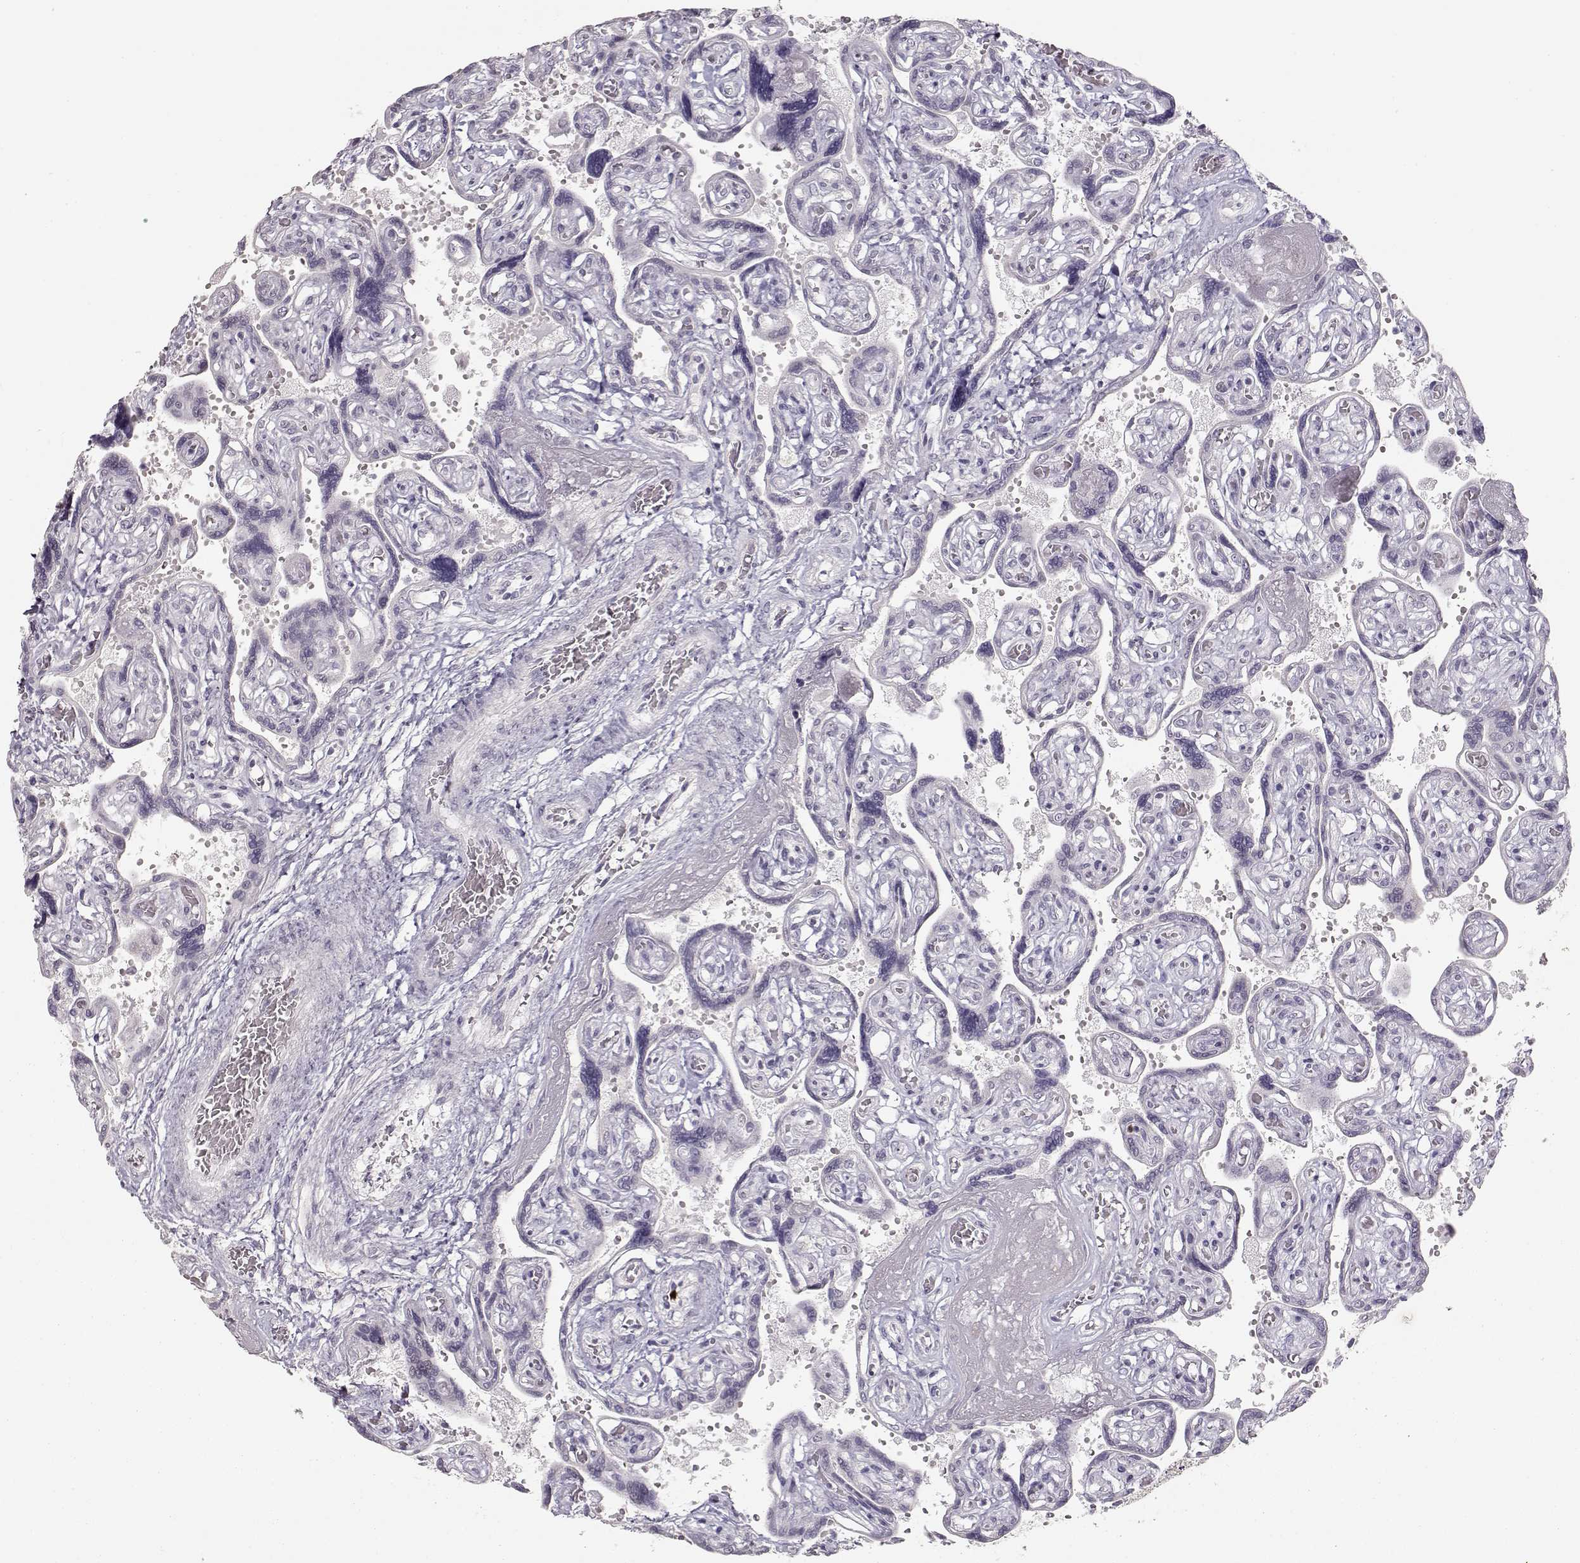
{"staining": {"intensity": "negative", "quantity": "none", "location": "none"}, "tissue": "placenta", "cell_type": "Decidual cells", "image_type": "normal", "snomed": [{"axis": "morphology", "description": "Normal tissue, NOS"}, {"axis": "topography", "description": "Placenta"}], "caption": "The photomicrograph displays no significant staining in decidual cells of placenta.", "gene": "S100B", "patient": {"sex": "female", "age": 32}}